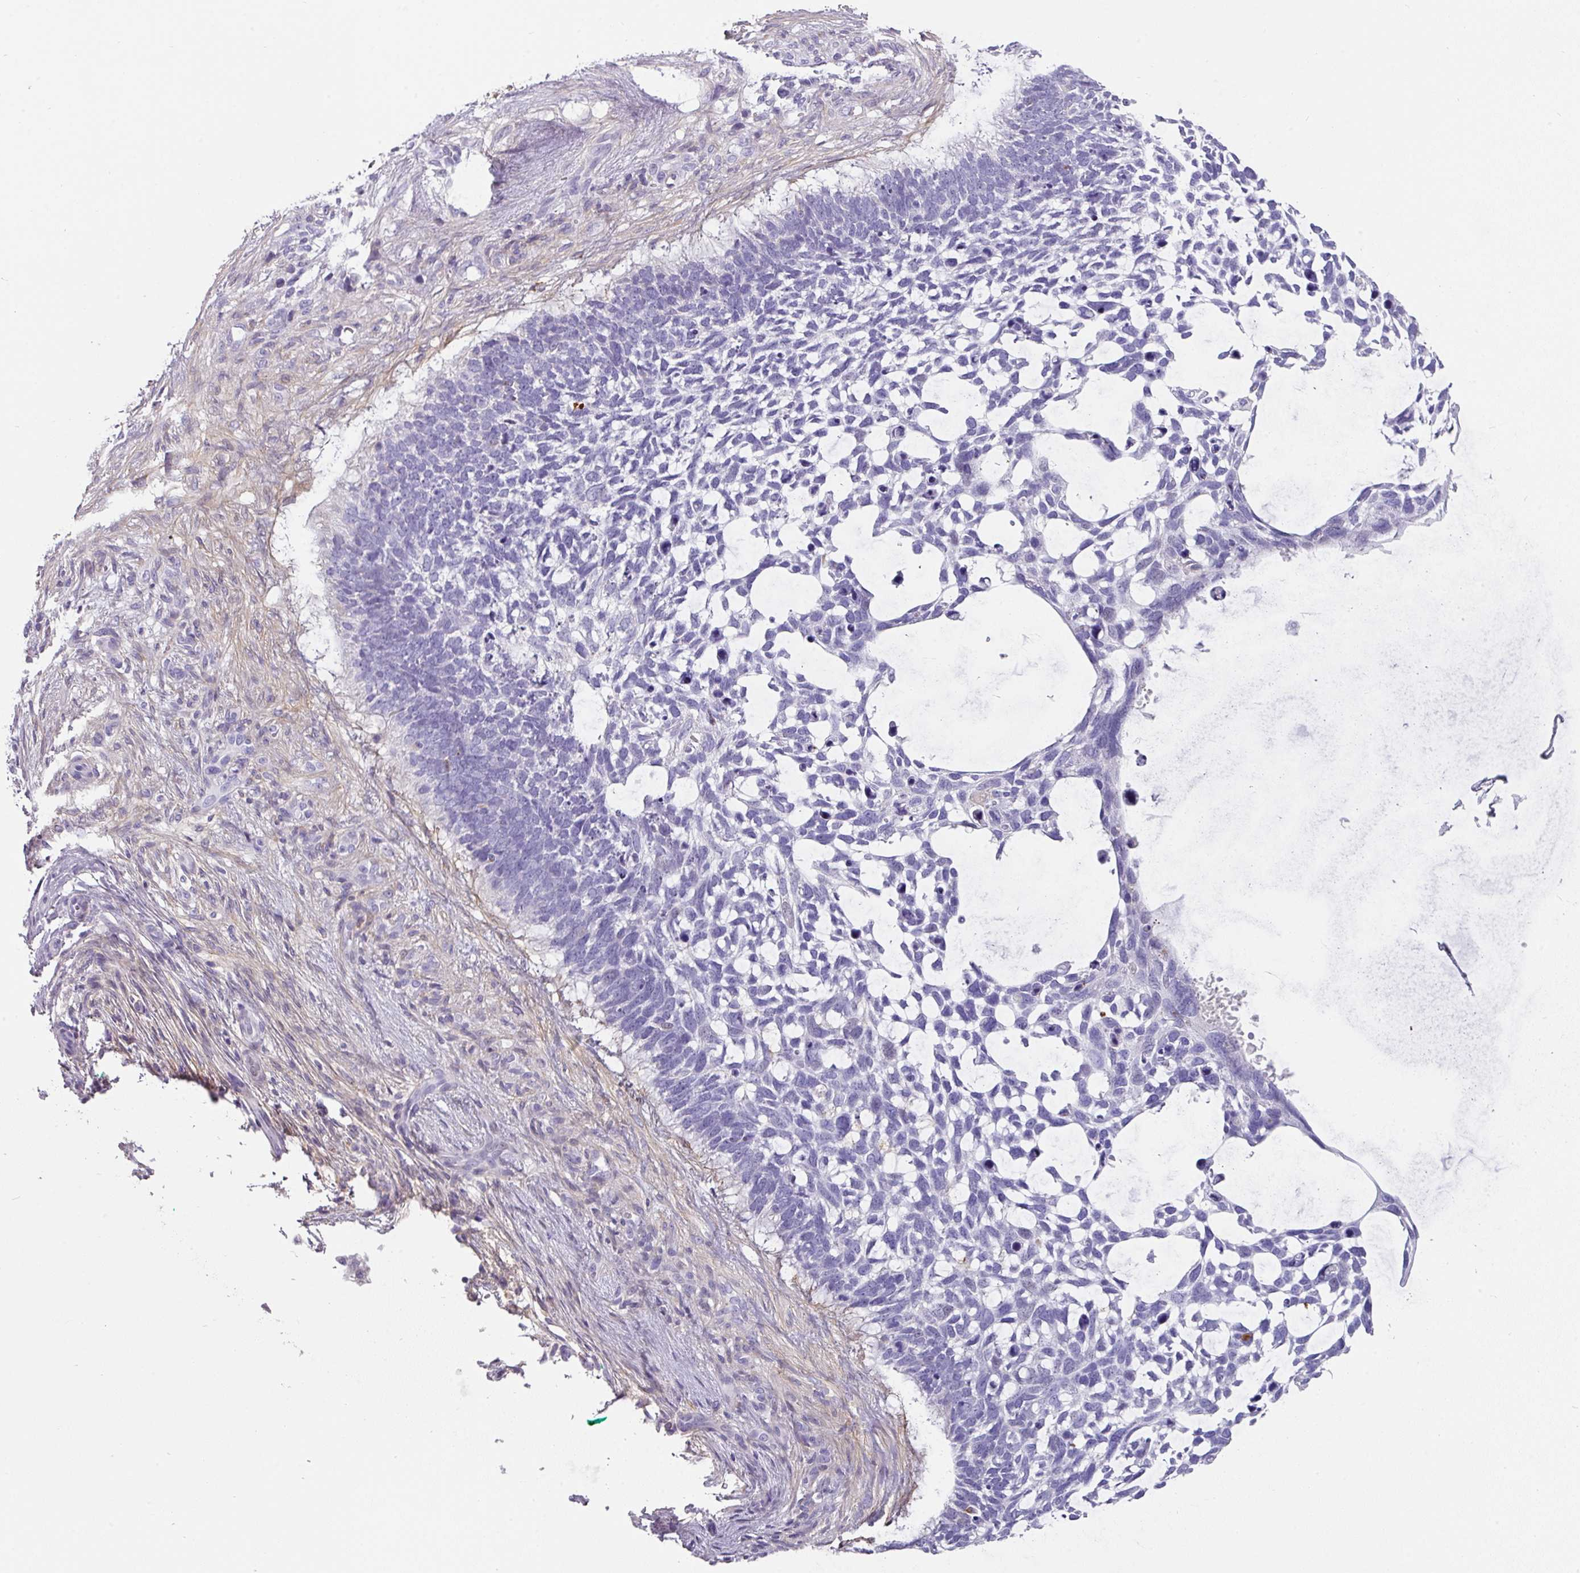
{"staining": {"intensity": "negative", "quantity": "none", "location": "none"}, "tissue": "skin cancer", "cell_type": "Tumor cells", "image_type": "cancer", "snomed": [{"axis": "morphology", "description": "Basal cell carcinoma"}, {"axis": "topography", "description": "Skin"}], "caption": "The IHC histopathology image has no significant expression in tumor cells of skin cancer tissue.", "gene": "ANKRD29", "patient": {"sex": "male", "age": 88}}